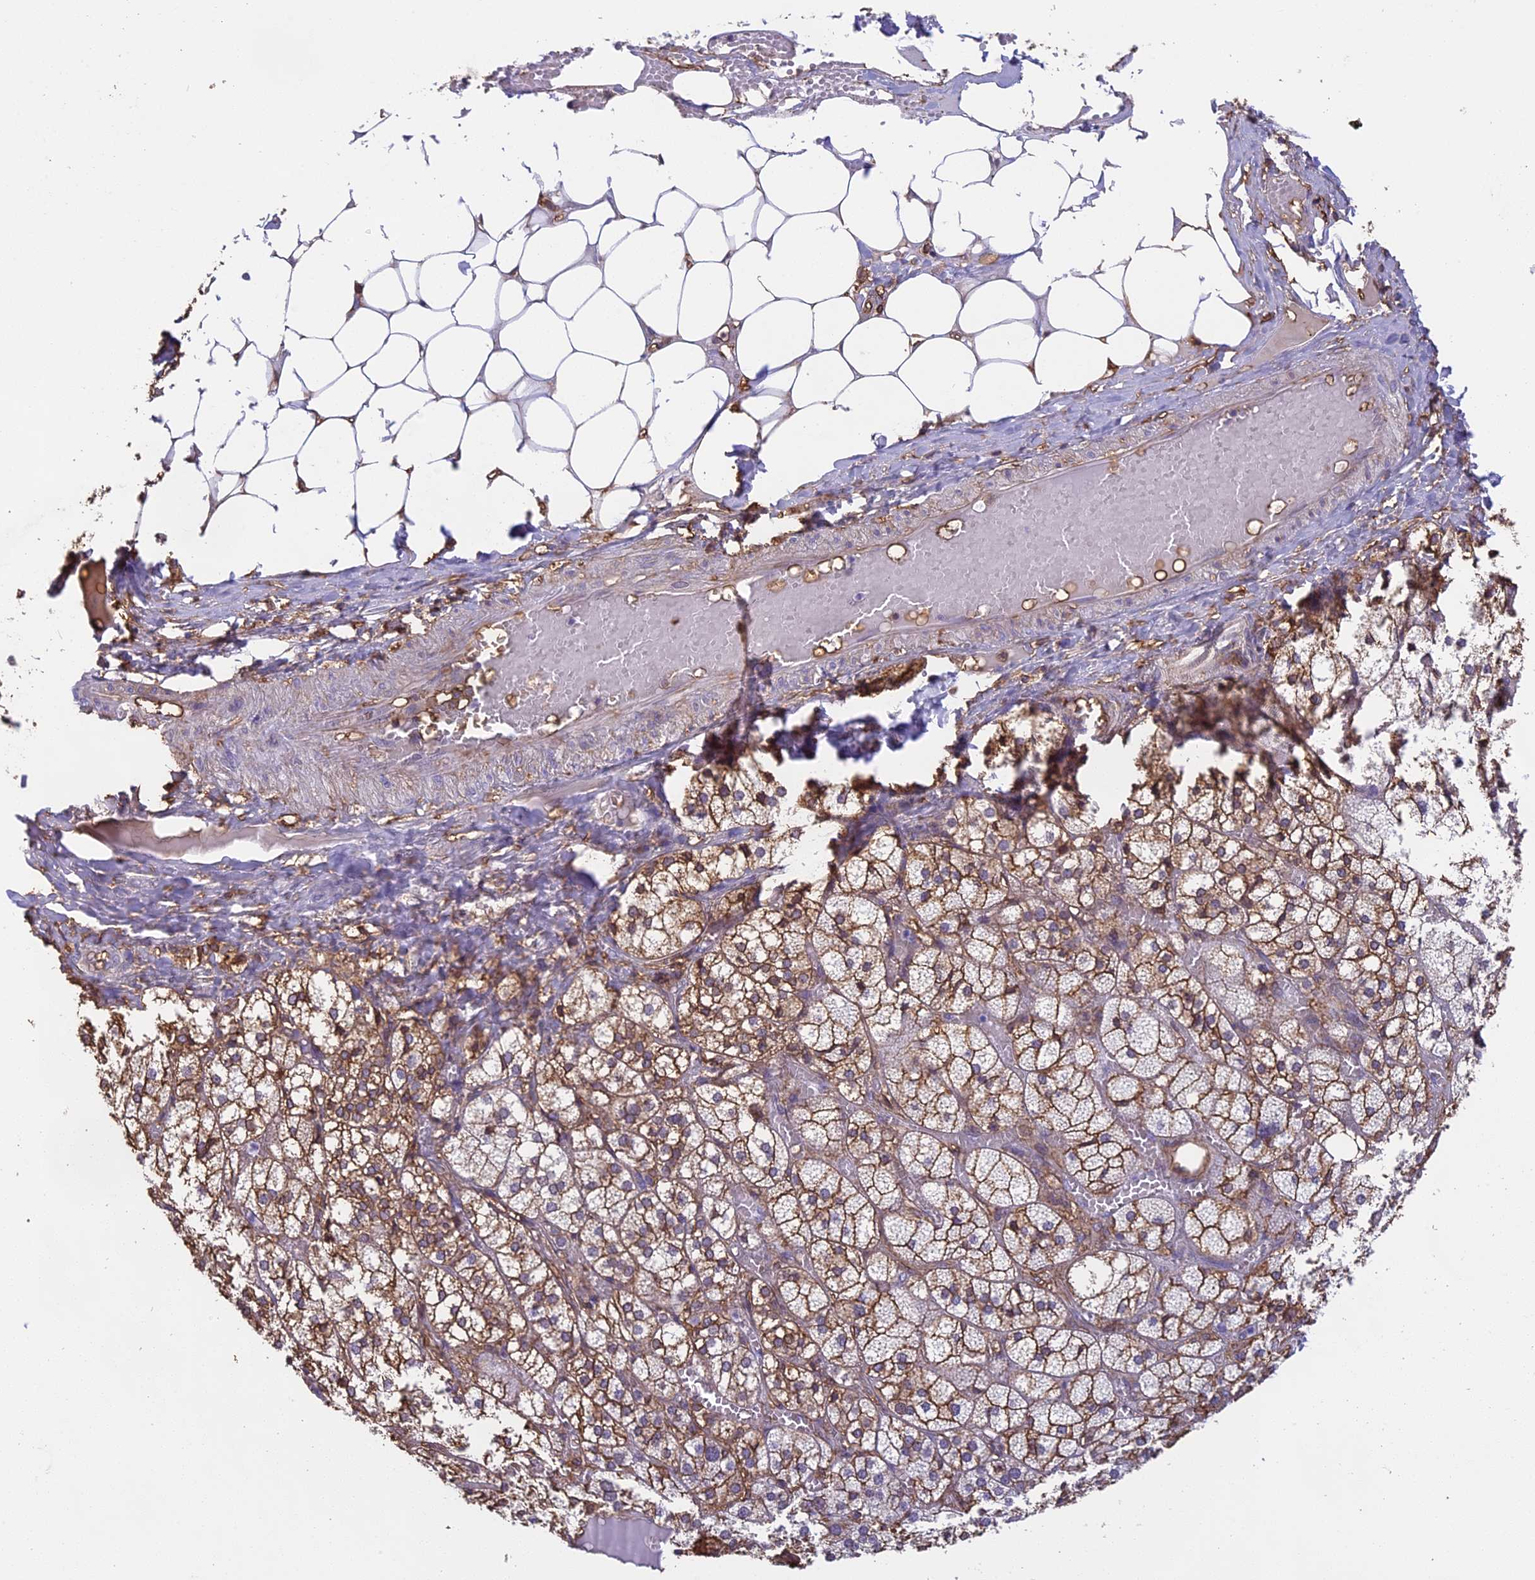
{"staining": {"intensity": "moderate", "quantity": ">75%", "location": "cytoplasmic/membranous"}, "tissue": "adrenal gland", "cell_type": "Glandular cells", "image_type": "normal", "snomed": [{"axis": "morphology", "description": "Normal tissue, NOS"}, {"axis": "topography", "description": "Adrenal gland"}], "caption": "Normal adrenal gland was stained to show a protein in brown. There is medium levels of moderate cytoplasmic/membranous expression in about >75% of glandular cells.", "gene": "TMEM255B", "patient": {"sex": "female", "age": 61}}